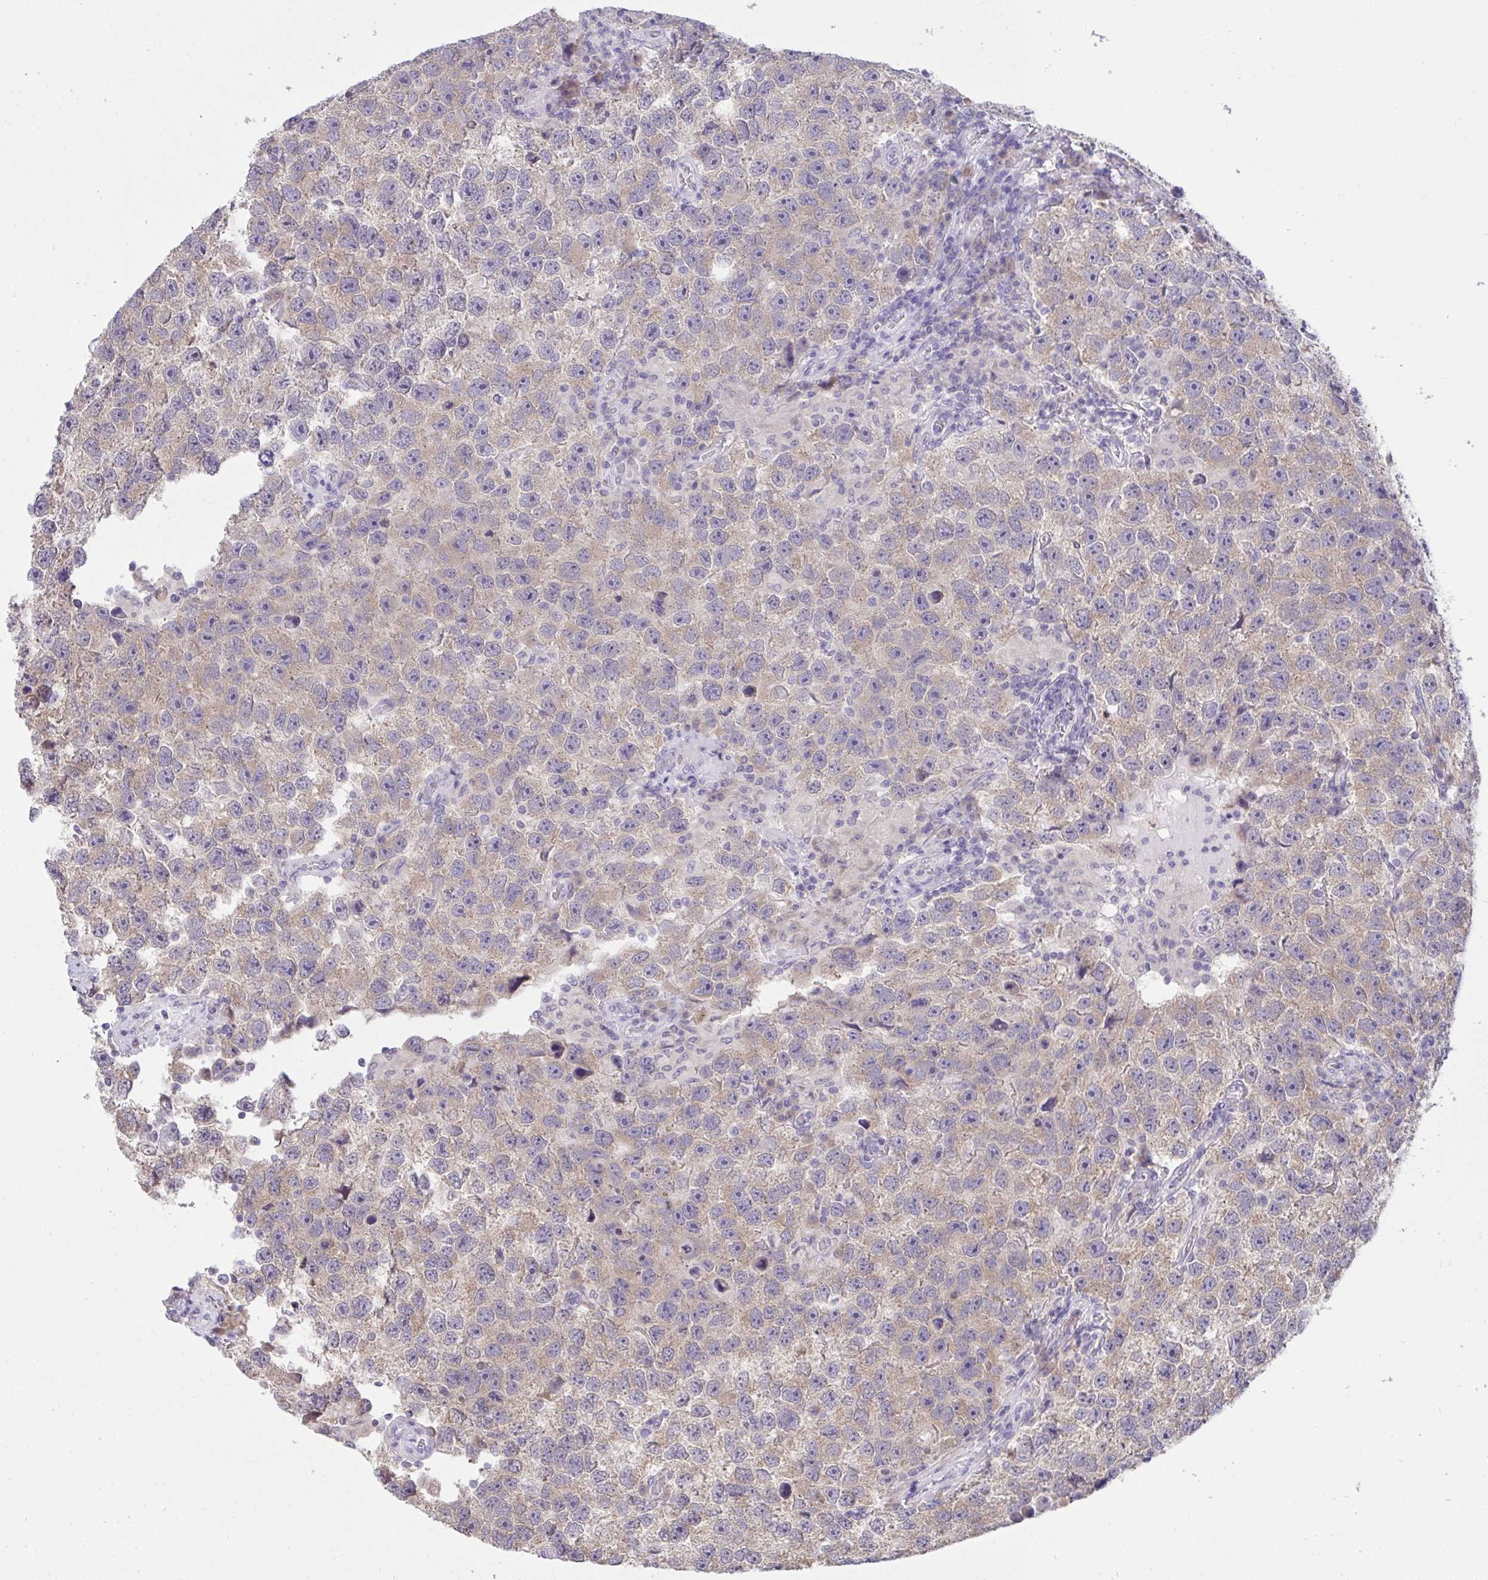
{"staining": {"intensity": "weak", "quantity": "25%-75%", "location": "cytoplasmic/membranous"}, "tissue": "testis cancer", "cell_type": "Tumor cells", "image_type": "cancer", "snomed": [{"axis": "morphology", "description": "Seminoma, NOS"}, {"axis": "topography", "description": "Testis"}], "caption": "Immunohistochemistry (IHC) of seminoma (testis) exhibits low levels of weak cytoplasmic/membranous positivity in about 25%-75% of tumor cells.", "gene": "TMEM41A", "patient": {"sex": "male", "age": 26}}